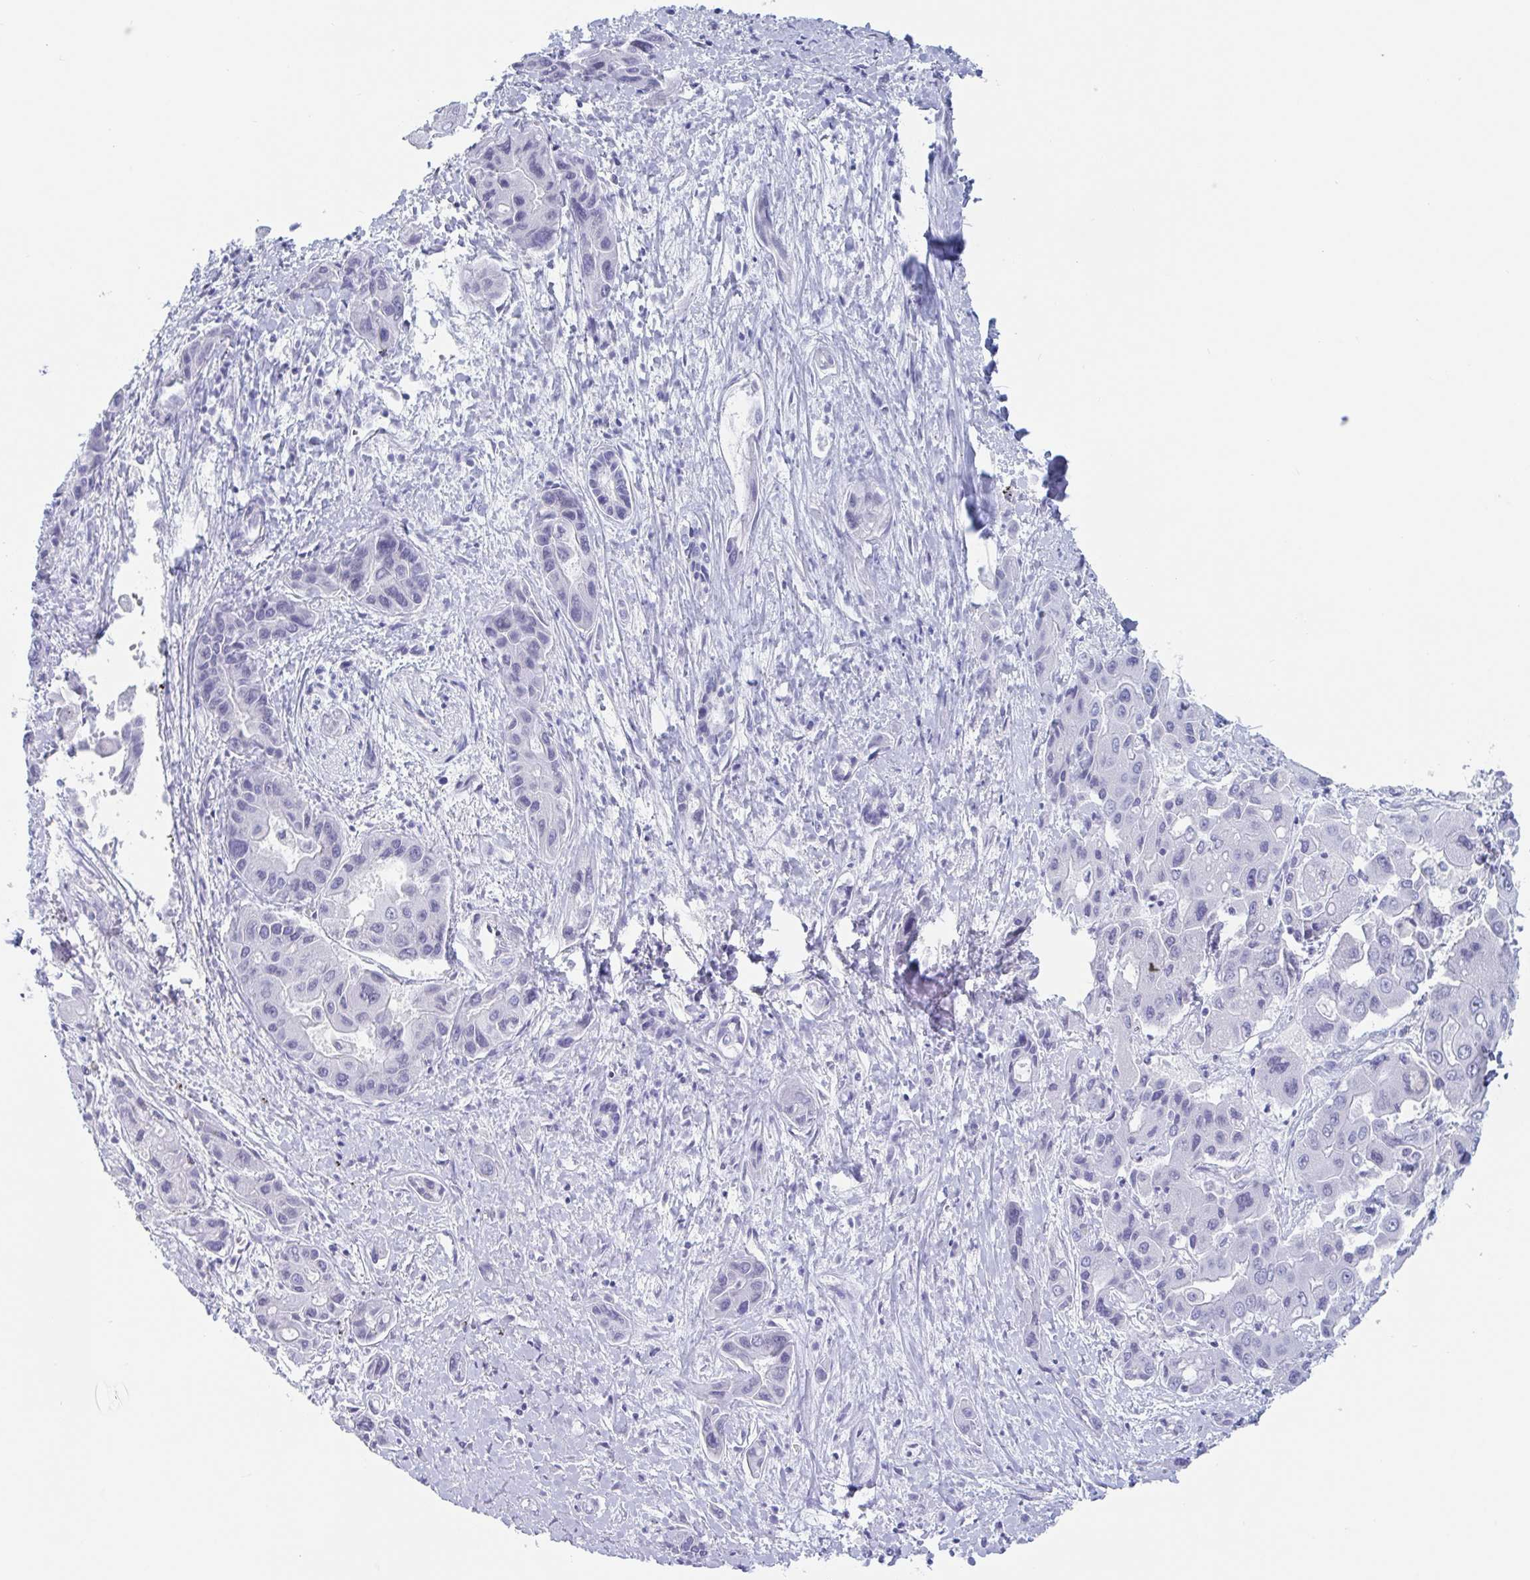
{"staining": {"intensity": "negative", "quantity": "none", "location": "none"}, "tissue": "liver cancer", "cell_type": "Tumor cells", "image_type": "cancer", "snomed": [{"axis": "morphology", "description": "Cholangiocarcinoma"}, {"axis": "topography", "description": "Liver"}], "caption": "Immunohistochemical staining of cholangiocarcinoma (liver) displays no significant positivity in tumor cells. (DAB immunohistochemistry (IHC), high magnification).", "gene": "CDX4", "patient": {"sex": "male", "age": 67}}